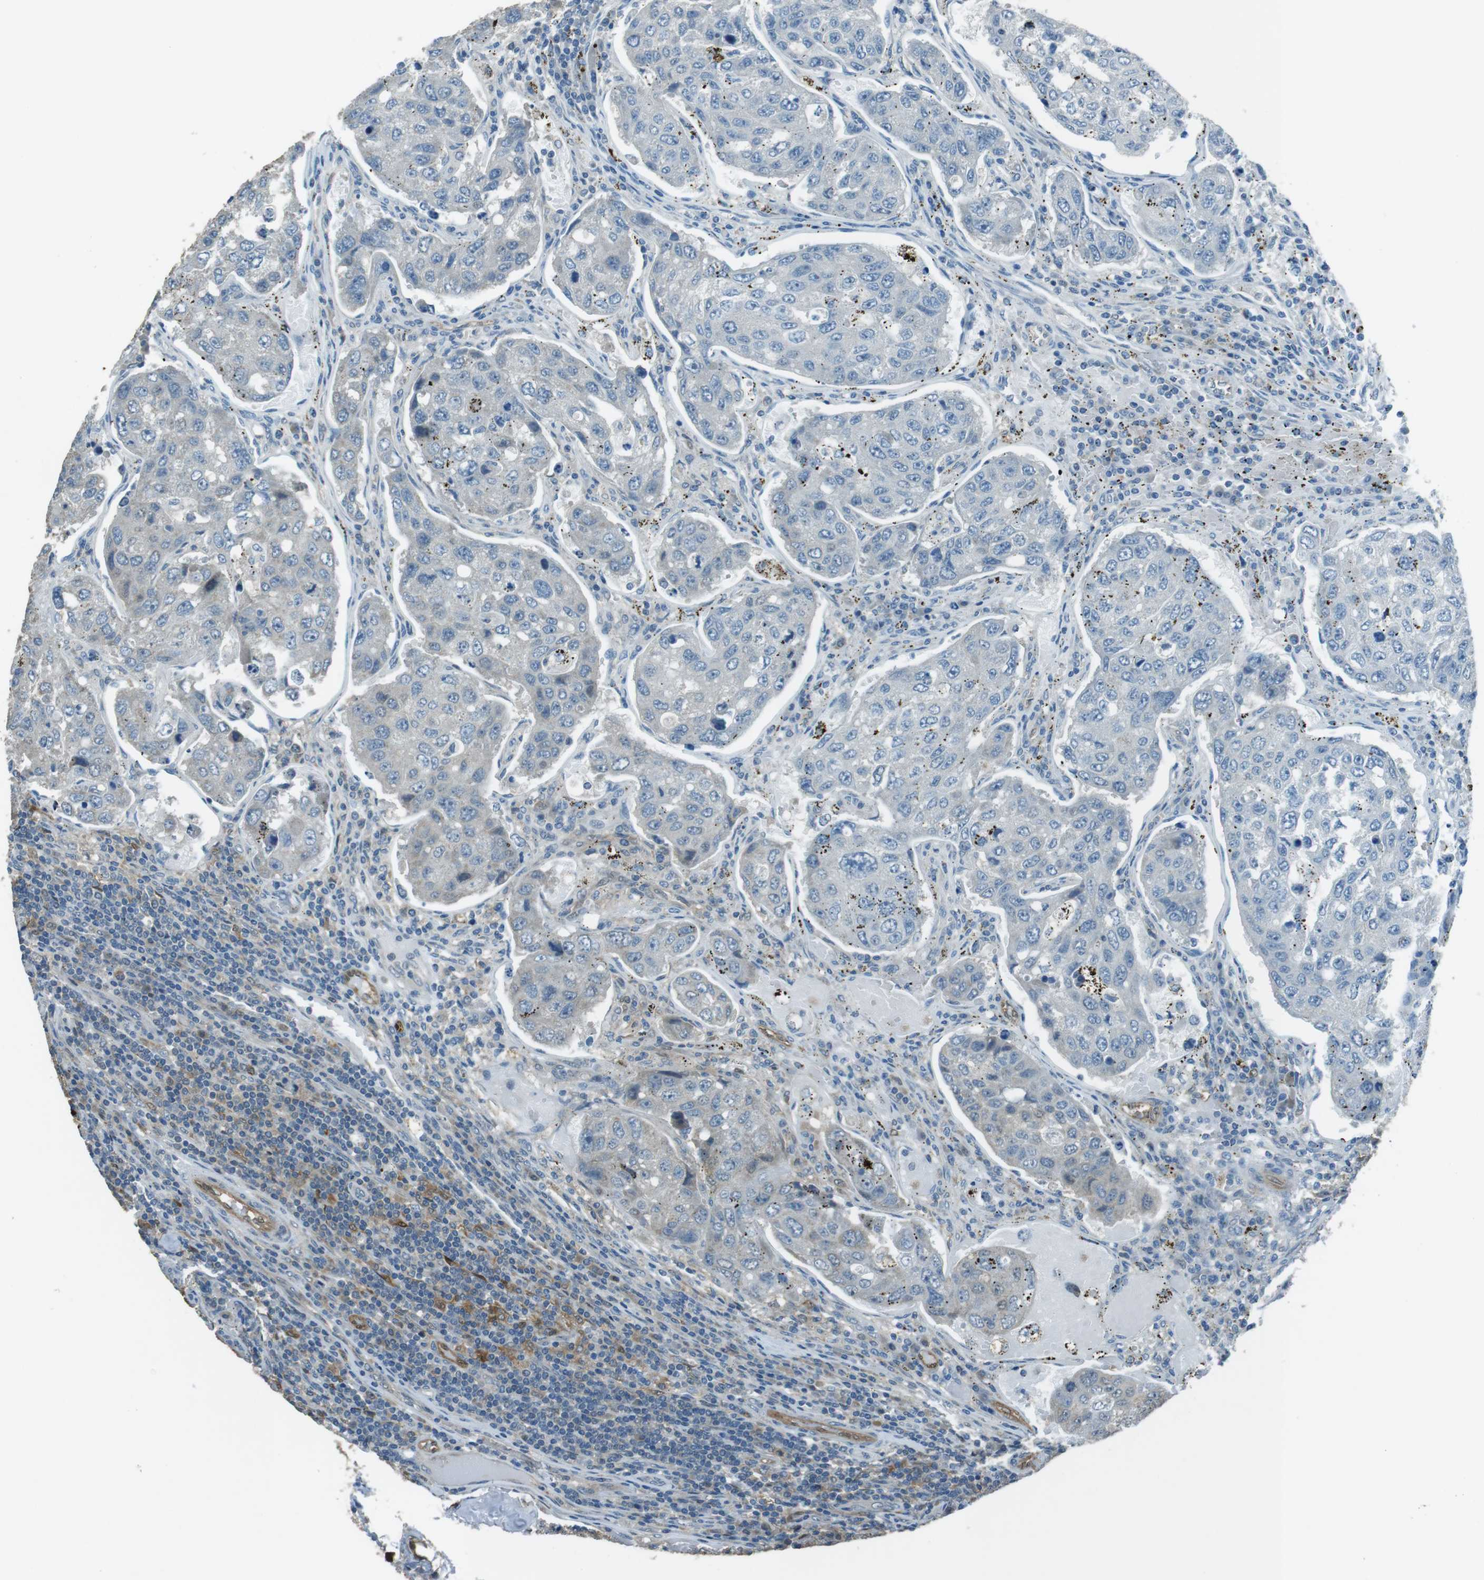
{"staining": {"intensity": "negative", "quantity": "none", "location": "none"}, "tissue": "urothelial cancer", "cell_type": "Tumor cells", "image_type": "cancer", "snomed": [{"axis": "morphology", "description": "Urothelial carcinoma, High grade"}, {"axis": "topography", "description": "Lymph node"}, {"axis": "topography", "description": "Urinary bladder"}], "caption": "An immunohistochemistry (IHC) photomicrograph of urothelial cancer is shown. There is no staining in tumor cells of urothelial cancer.", "gene": "MFAP3", "patient": {"sex": "male", "age": 51}}